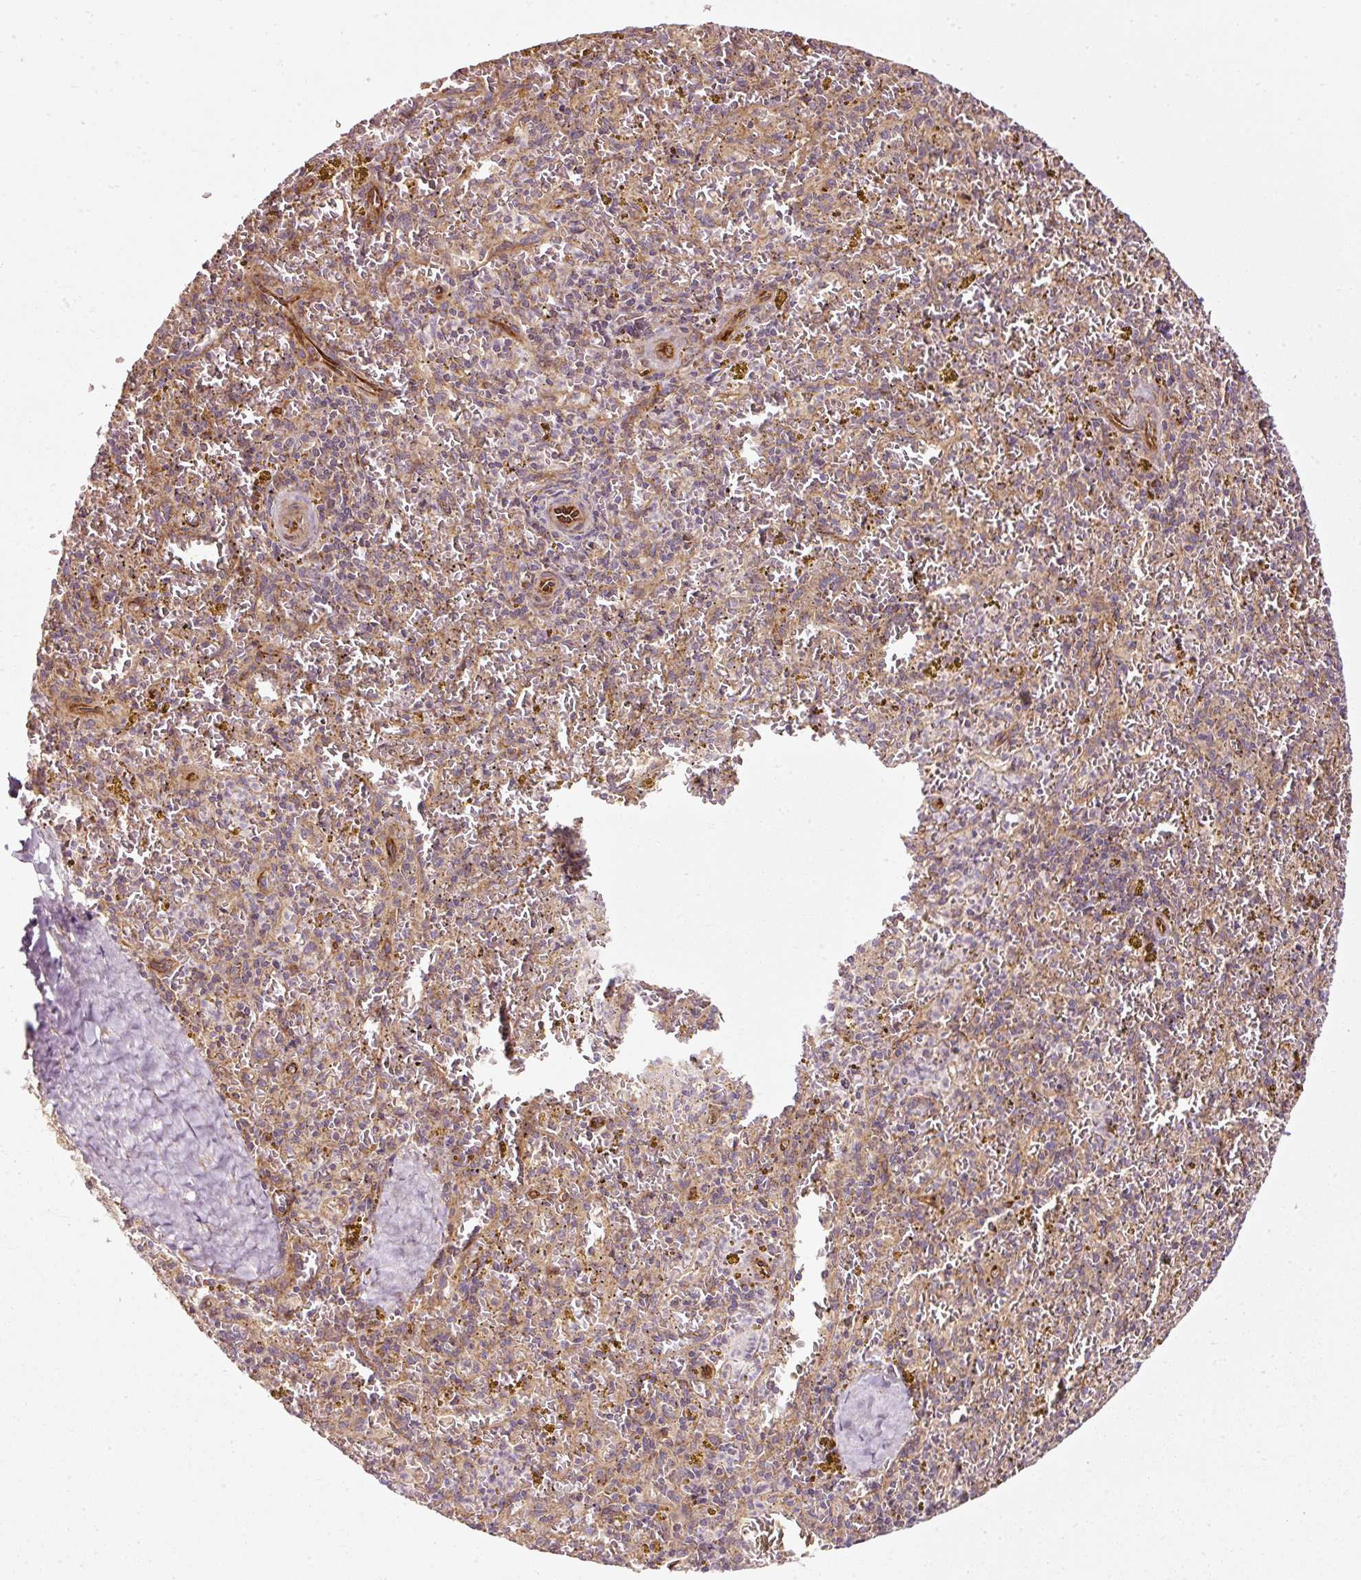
{"staining": {"intensity": "weak", "quantity": "25%-75%", "location": "cytoplasmic/membranous"}, "tissue": "spleen", "cell_type": "Cells in red pulp", "image_type": "normal", "snomed": [{"axis": "morphology", "description": "Normal tissue, NOS"}, {"axis": "topography", "description": "Spleen"}], "caption": "An IHC photomicrograph of unremarkable tissue is shown. Protein staining in brown shows weak cytoplasmic/membranous positivity in spleen within cells in red pulp.", "gene": "ISCU", "patient": {"sex": "male", "age": 57}}